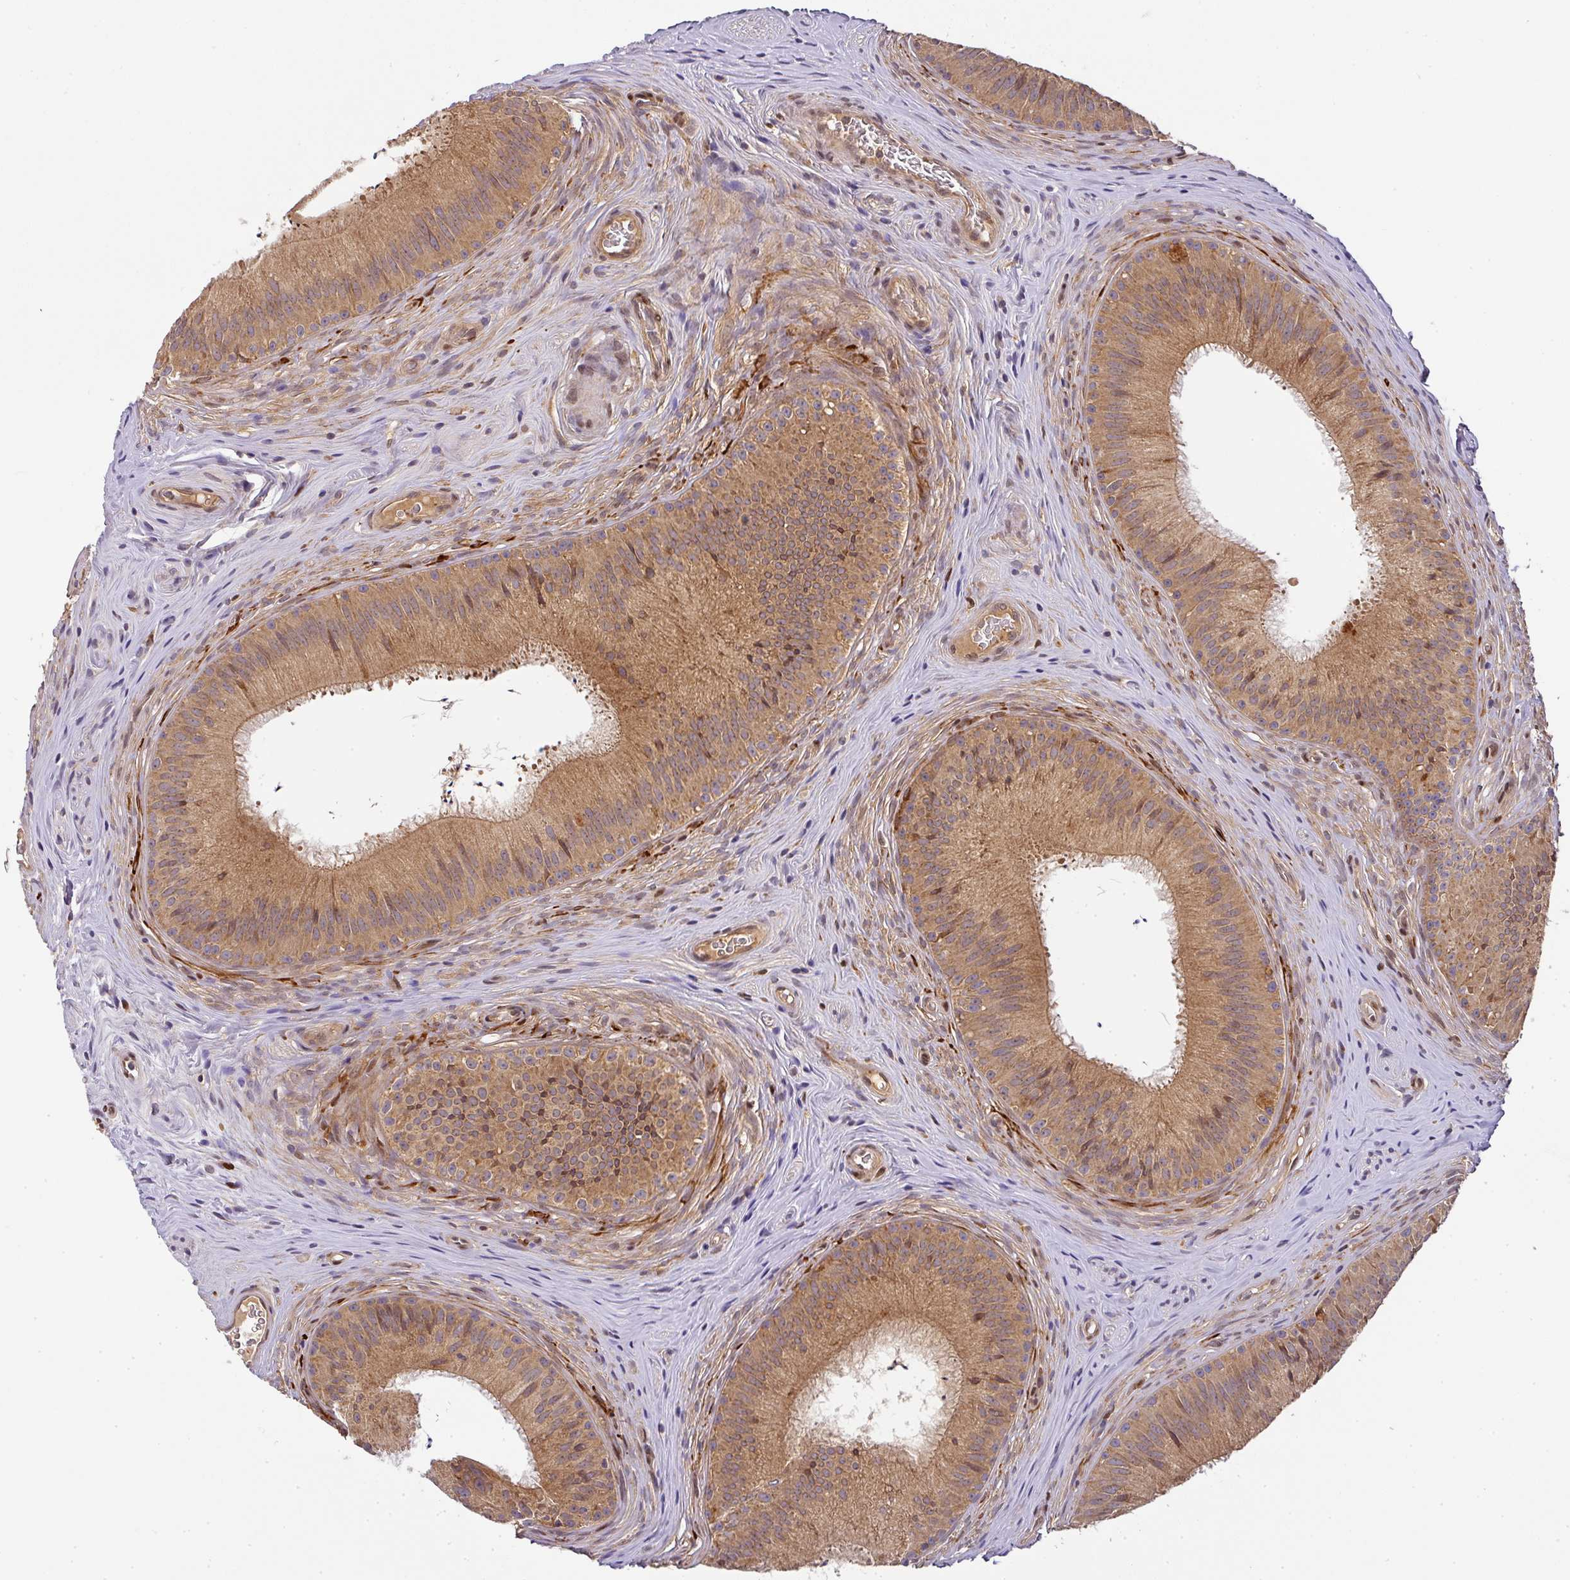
{"staining": {"intensity": "moderate", "quantity": ">75%", "location": "cytoplasmic/membranous"}, "tissue": "epididymis", "cell_type": "Glandular cells", "image_type": "normal", "snomed": [{"axis": "morphology", "description": "Normal tissue, NOS"}, {"axis": "topography", "description": "Epididymis"}], "caption": "Moderate cytoplasmic/membranous positivity for a protein is appreciated in approximately >75% of glandular cells of benign epididymis using IHC.", "gene": "MALSU1", "patient": {"sex": "male", "age": 24}}